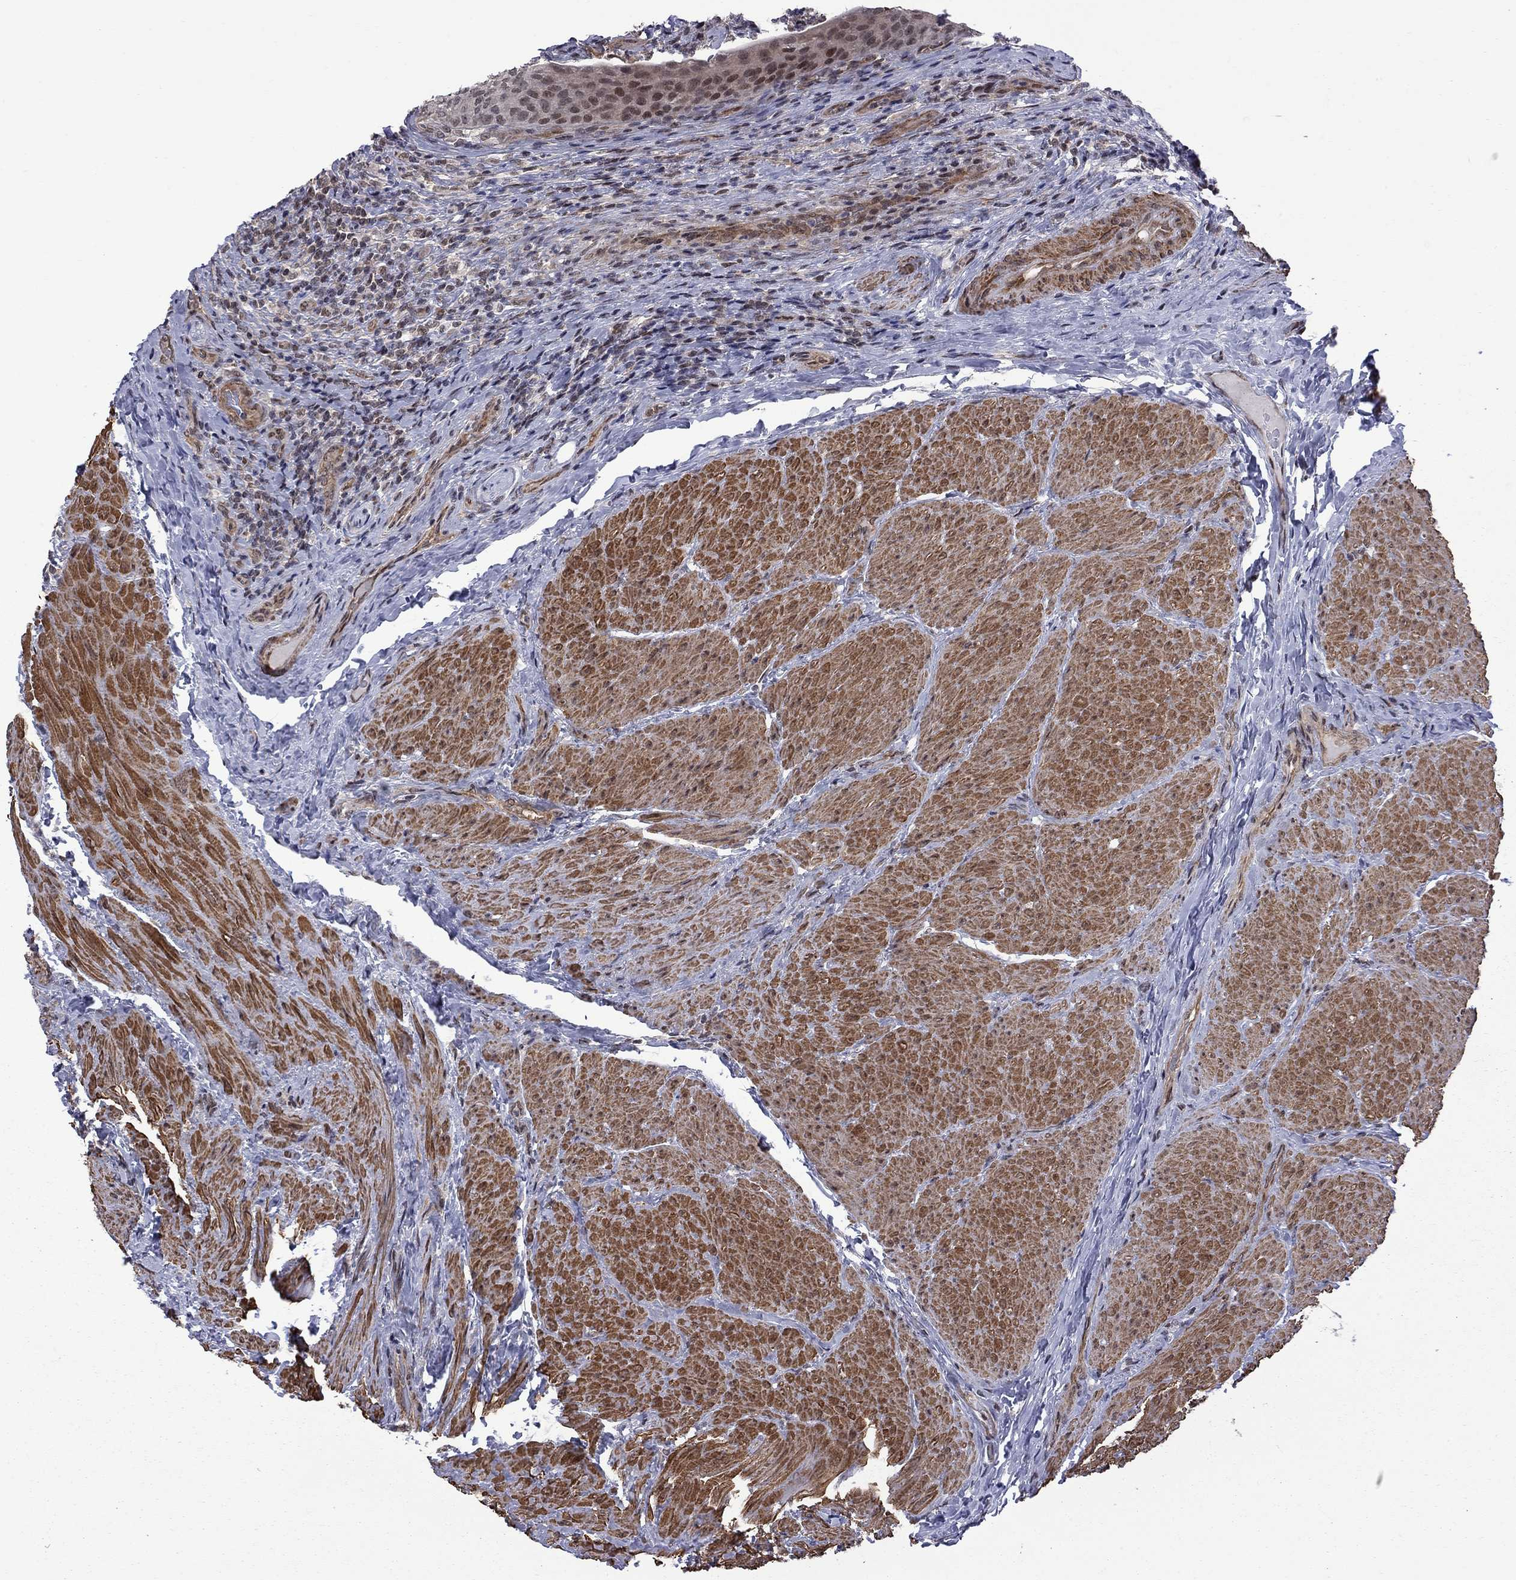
{"staining": {"intensity": "moderate", "quantity": "25%-75%", "location": "nuclear"}, "tissue": "urinary bladder", "cell_type": "Urothelial cells", "image_type": "normal", "snomed": [{"axis": "morphology", "description": "Normal tissue, NOS"}, {"axis": "topography", "description": "Urinary bladder"}, {"axis": "topography", "description": "Peripheral nerve tissue"}], "caption": "Immunohistochemical staining of benign human urinary bladder shows moderate nuclear protein expression in about 25%-75% of urothelial cells.", "gene": "BRF1", "patient": {"sex": "male", "age": 66}}